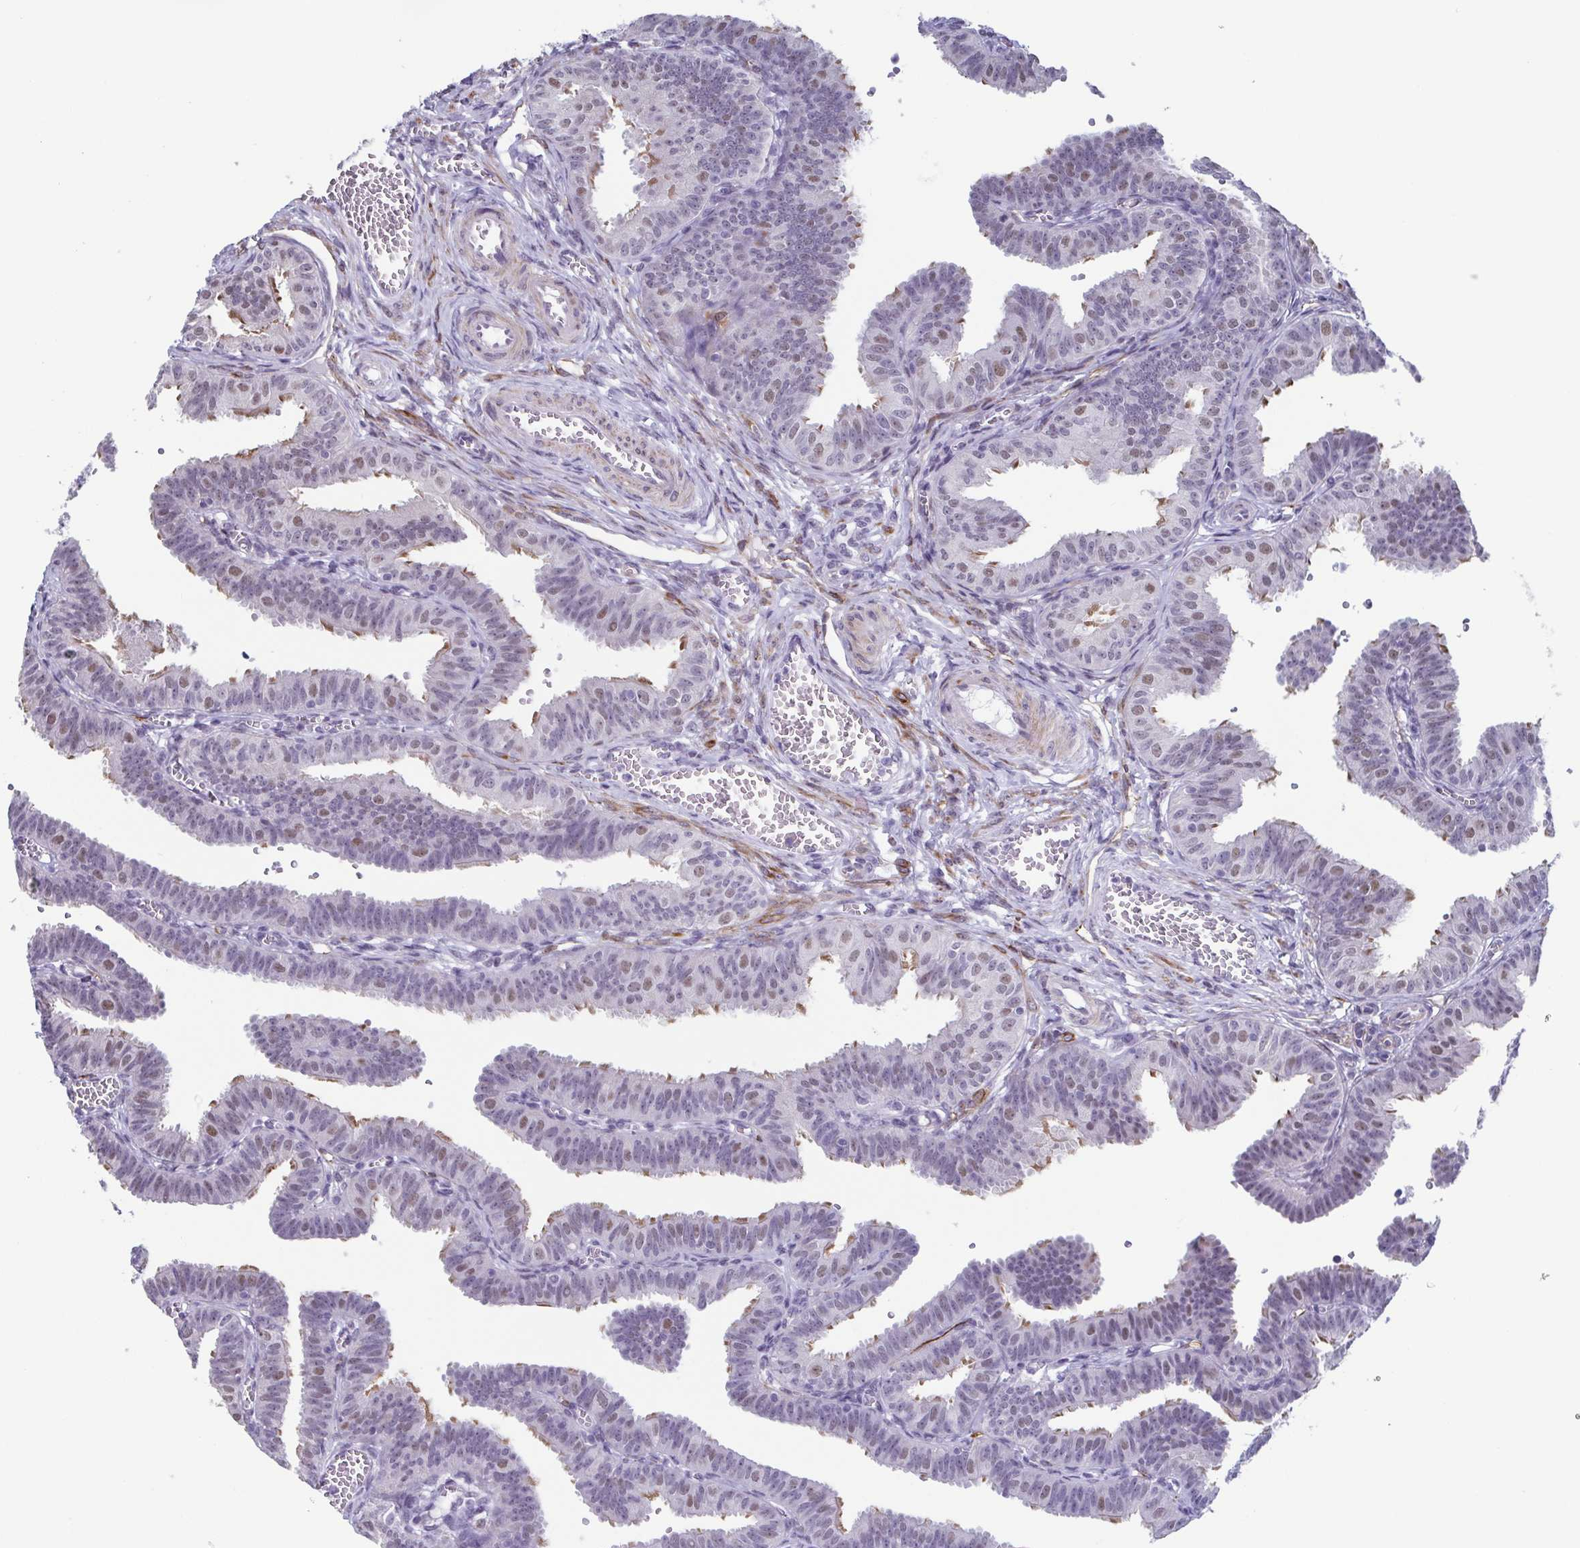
{"staining": {"intensity": "moderate", "quantity": "<25%", "location": "cytoplasmic/membranous,nuclear"}, "tissue": "fallopian tube", "cell_type": "Glandular cells", "image_type": "normal", "snomed": [{"axis": "morphology", "description": "Normal tissue, NOS"}, {"axis": "topography", "description": "Fallopian tube"}], "caption": "Protein analysis of benign fallopian tube exhibits moderate cytoplasmic/membranous,nuclear positivity in approximately <25% of glandular cells.", "gene": "TMEM92", "patient": {"sex": "female", "age": 25}}